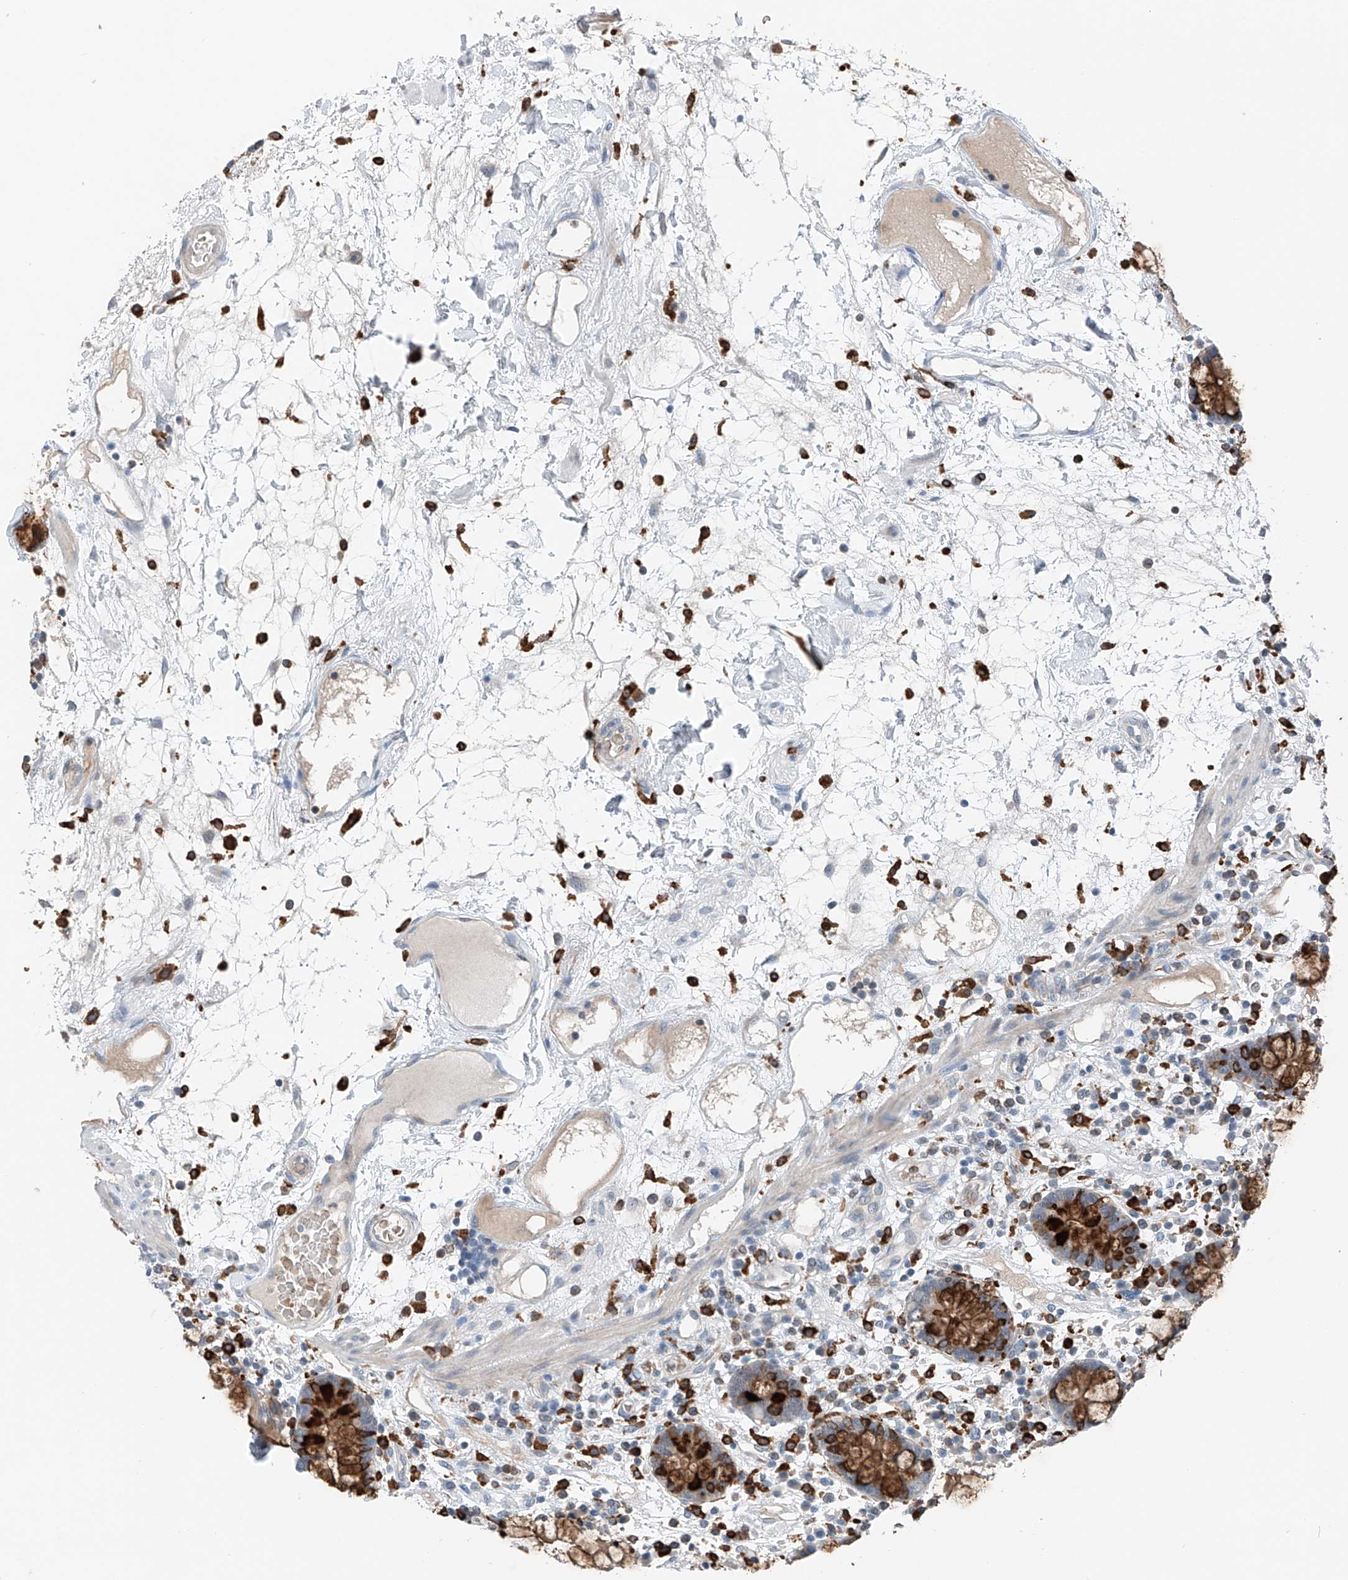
{"staining": {"intensity": "negative", "quantity": "none", "location": "none"}, "tissue": "colon", "cell_type": "Endothelial cells", "image_type": "normal", "snomed": [{"axis": "morphology", "description": "Normal tissue, NOS"}, {"axis": "topography", "description": "Colon"}], "caption": "The histopathology image demonstrates no significant staining in endothelial cells of colon. (DAB immunohistochemistry with hematoxylin counter stain).", "gene": "TBXAS1", "patient": {"sex": "female", "age": 79}}